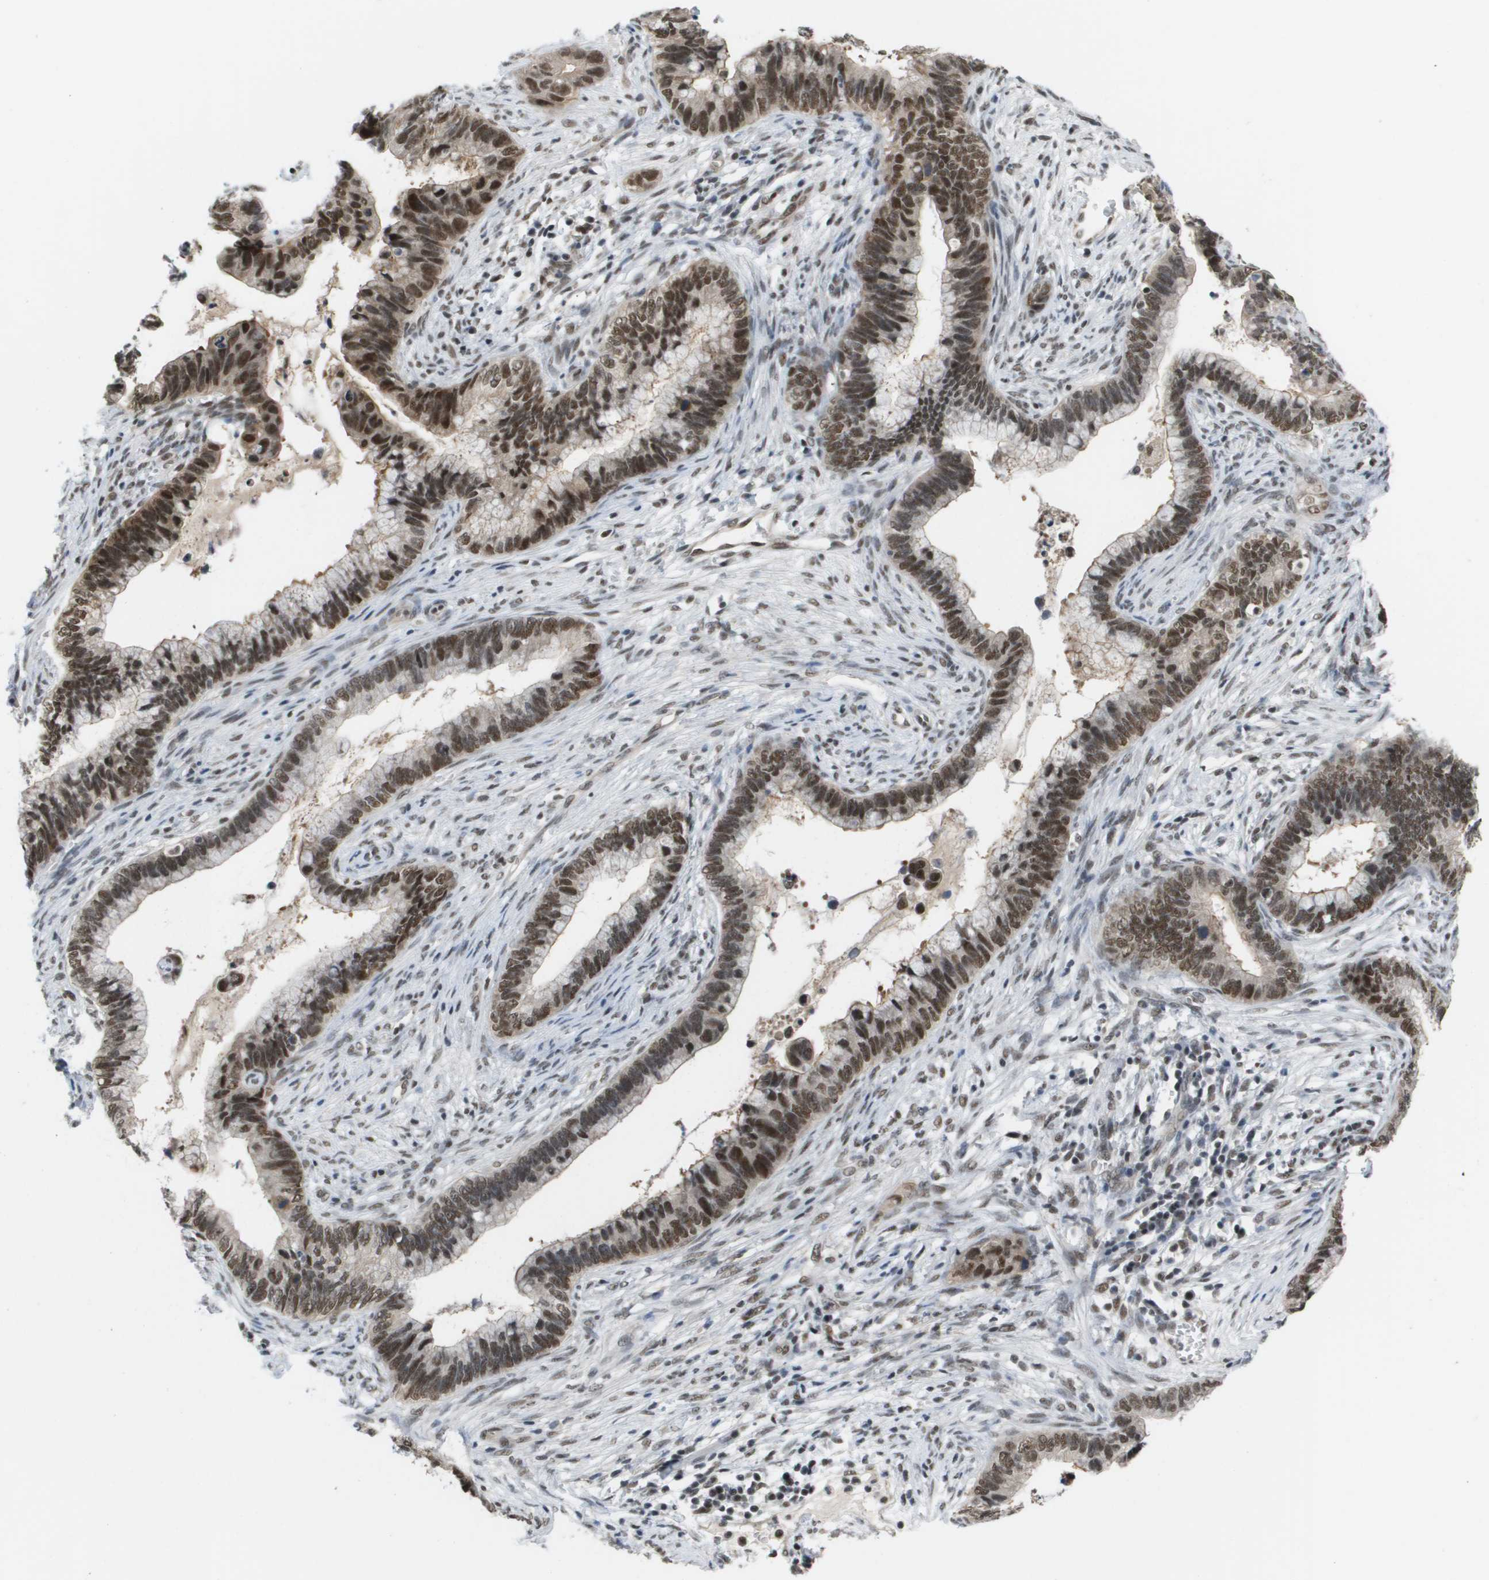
{"staining": {"intensity": "strong", "quantity": ">75%", "location": "nuclear"}, "tissue": "cervical cancer", "cell_type": "Tumor cells", "image_type": "cancer", "snomed": [{"axis": "morphology", "description": "Adenocarcinoma, NOS"}, {"axis": "topography", "description": "Cervix"}], "caption": "Tumor cells reveal high levels of strong nuclear staining in about >75% of cells in human cervical cancer (adenocarcinoma). Using DAB (brown) and hematoxylin (blue) stains, captured at high magnification using brightfield microscopy.", "gene": "ISY1", "patient": {"sex": "female", "age": 44}}